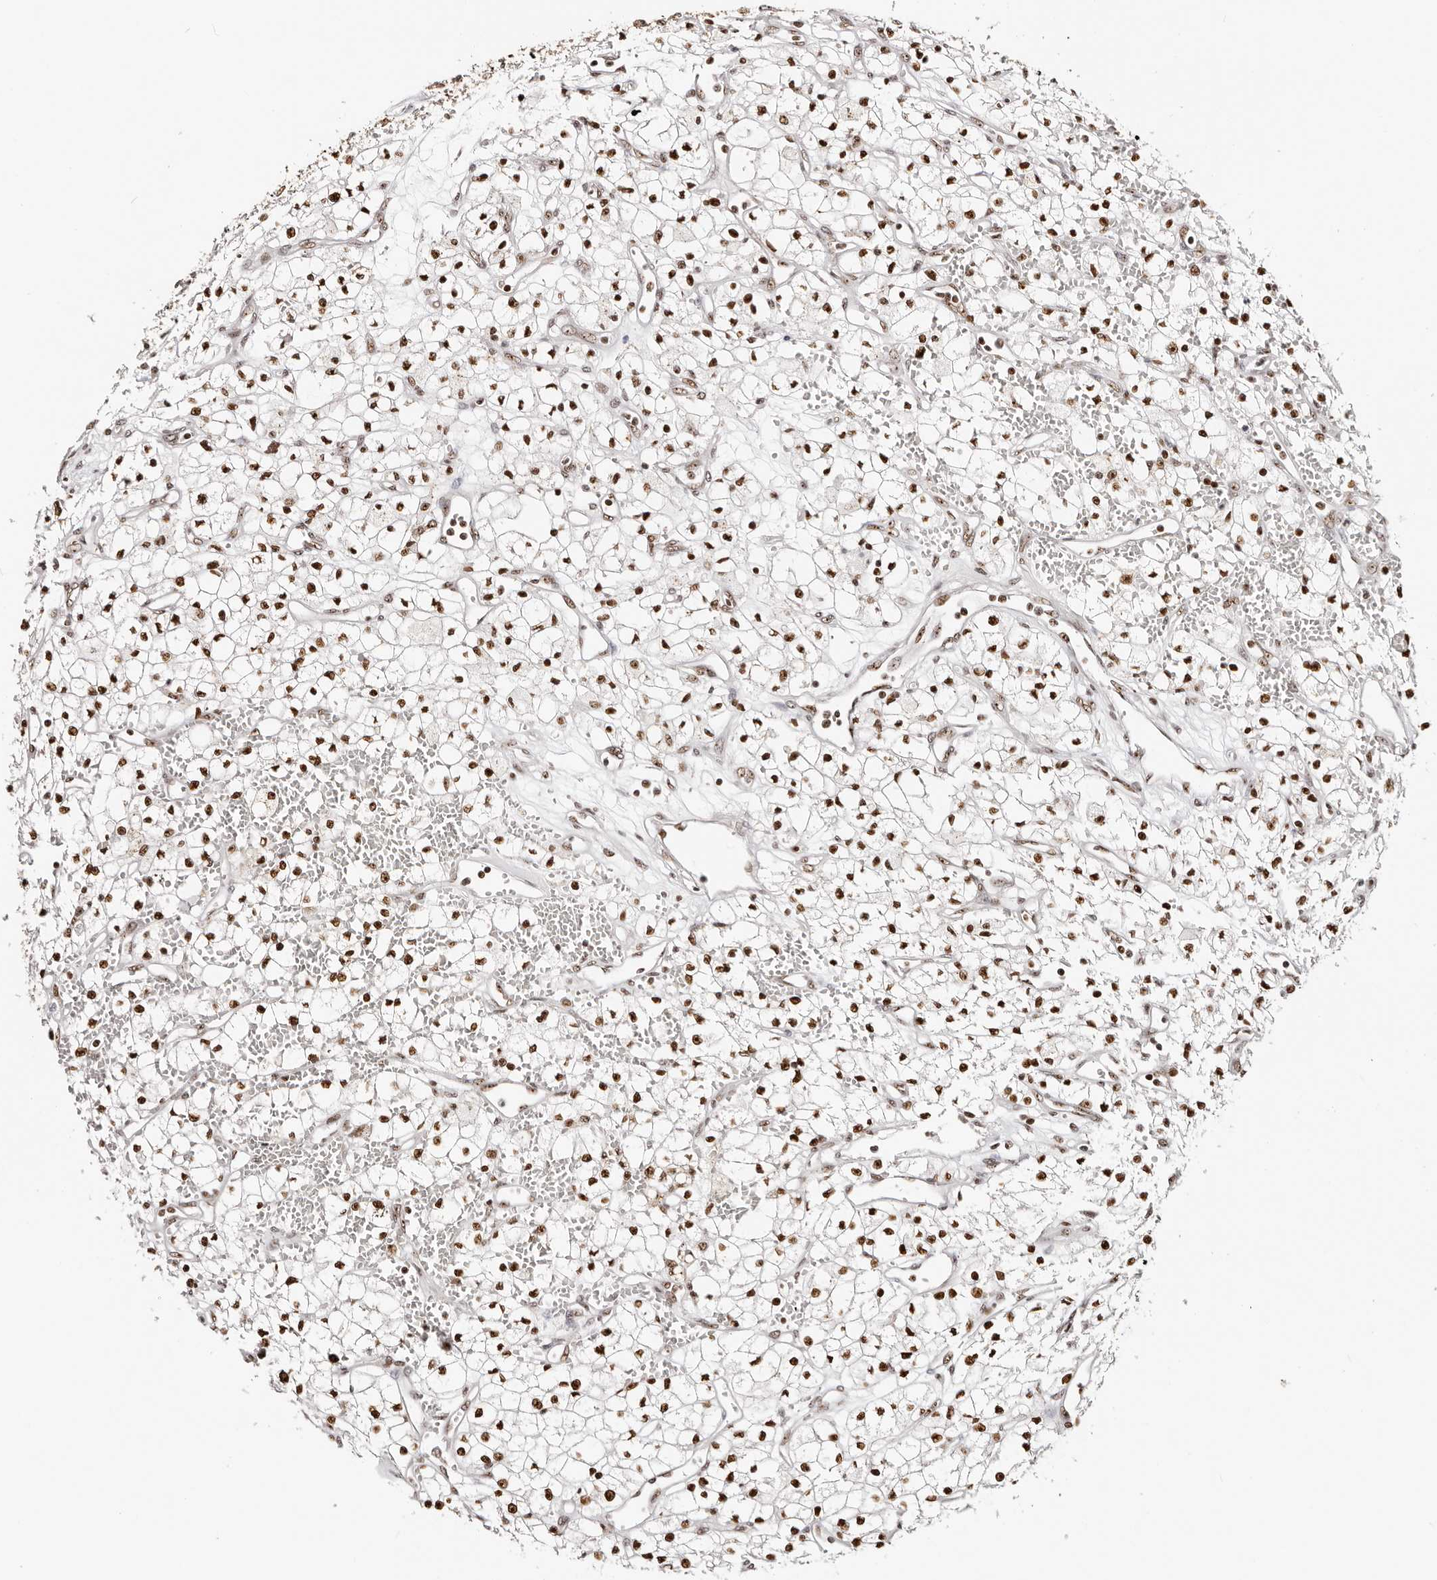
{"staining": {"intensity": "strong", "quantity": ">75%", "location": "nuclear"}, "tissue": "renal cancer", "cell_type": "Tumor cells", "image_type": "cancer", "snomed": [{"axis": "morphology", "description": "Adenocarcinoma, NOS"}, {"axis": "topography", "description": "Kidney"}], "caption": "Immunohistochemistry (IHC) (DAB (3,3'-diaminobenzidine)) staining of human adenocarcinoma (renal) reveals strong nuclear protein staining in approximately >75% of tumor cells.", "gene": "IQGAP3", "patient": {"sex": "male", "age": 59}}